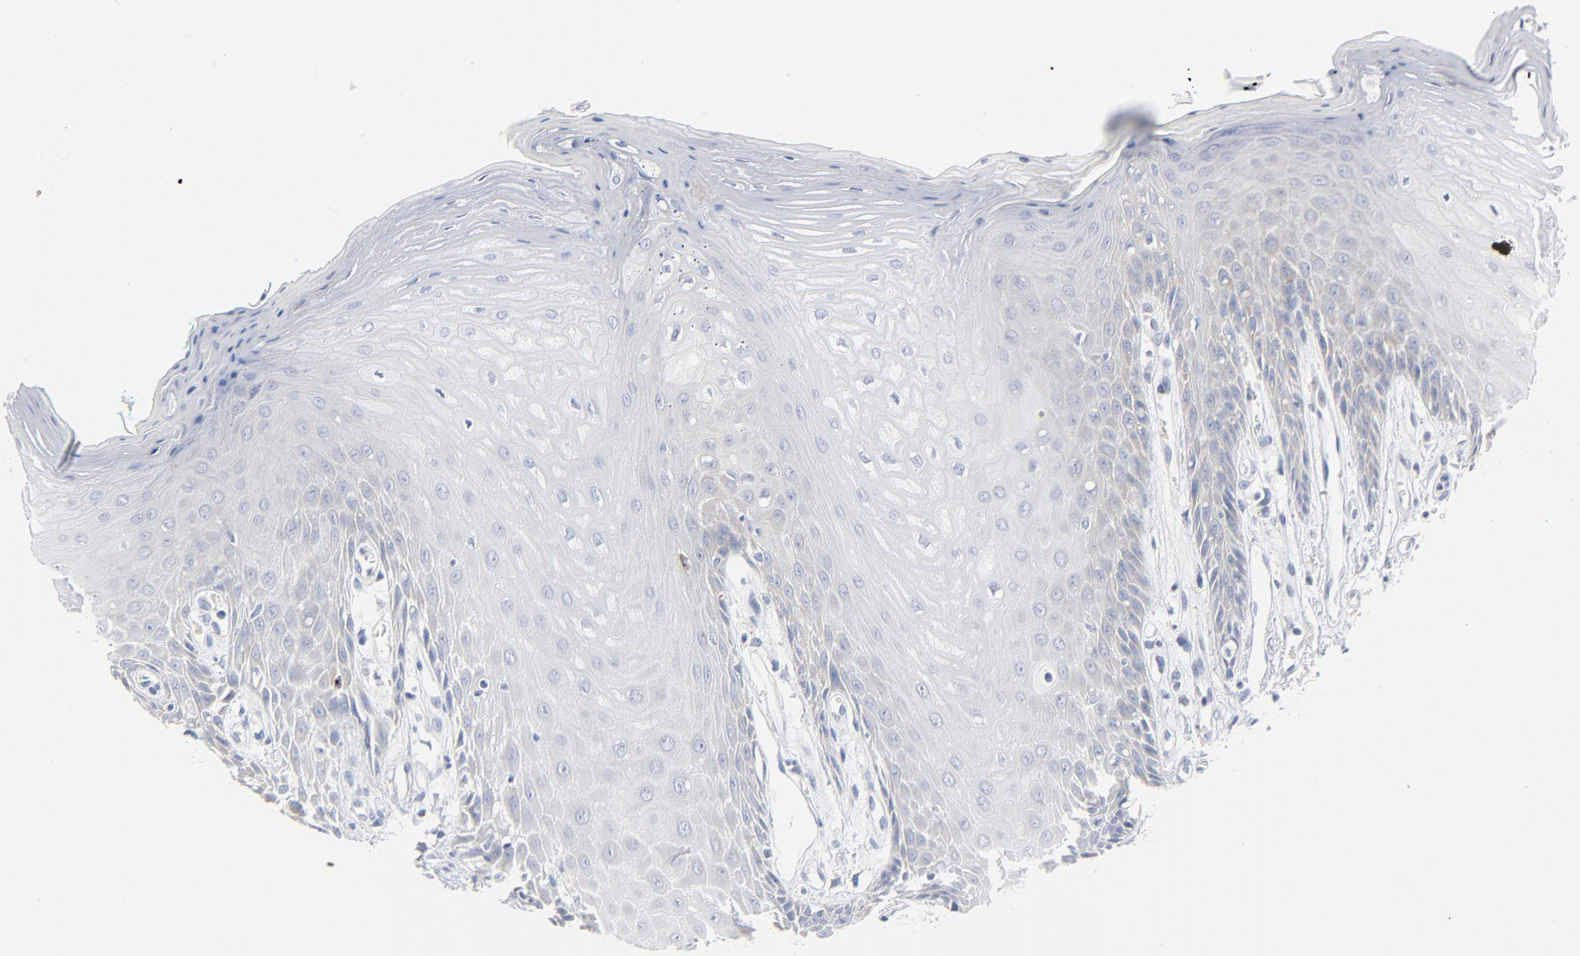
{"staining": {"intensity": "negative", "quantity": "none", "location": "none"}, "tissue": "oral mucosa", "cell_type": "Squamous epithelial cells", "image_type": "normal", "snomed": [{"axis": "morphology", "description": "Normal tissue, NOS"}, {"axis": "morphology", "description": "Squamous cell carcinoma, NOS"}, {"axis": "topography", "description": "Skeletal muscle"}, {"axis": "topography", "description": "Oral tissue"}, {"axis": "topography", "description": "Head-Neck"}], "caption": "This is an IHC photomicrograph of normal oral mucosa. There is no positivity in squamous epithelial cells.", "gene": "GZMB", "patient": {"sex": "female", "age": 84}}